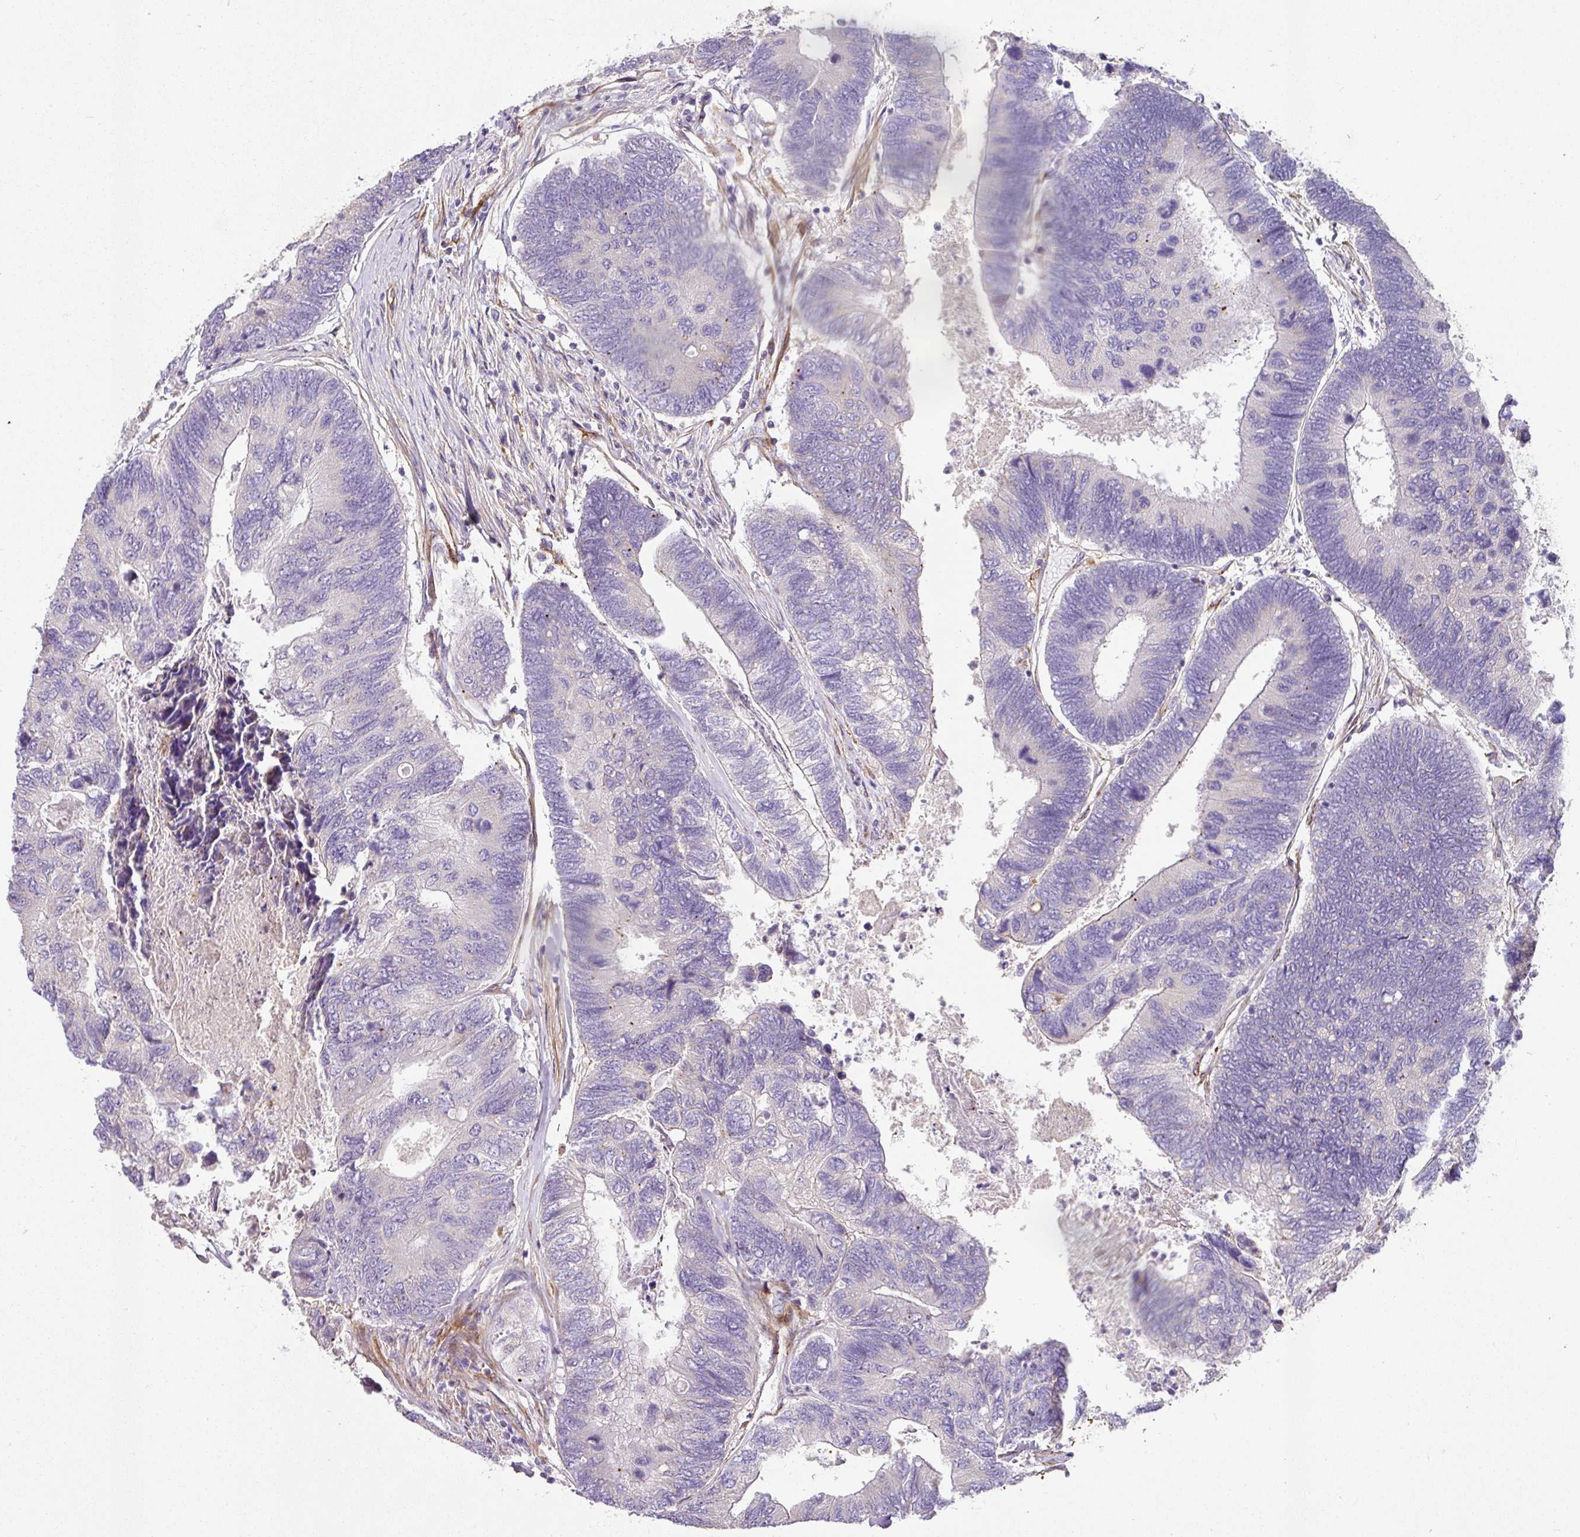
{"staining": {"intensity": "negative", "quantity": "none", "location": "none"}, "tissue": "colorectal cancer", "cell_type": "Tumor cells", "image_type": "cancer", "snomed": [{"axis": "morphology", "description": "Adenocarcinoma, NOS"}, {"axis": "topography", "description": "Colon"}], "caption": "This histopathology image is of colorectal cancer stained with immunohistochemistry to label a protein in brown with the nuclei are counter-stained blue. There is no expression in tumor cells.", "gene": "SLC25A17", "patient": {"sex": "female", "age": 67}}